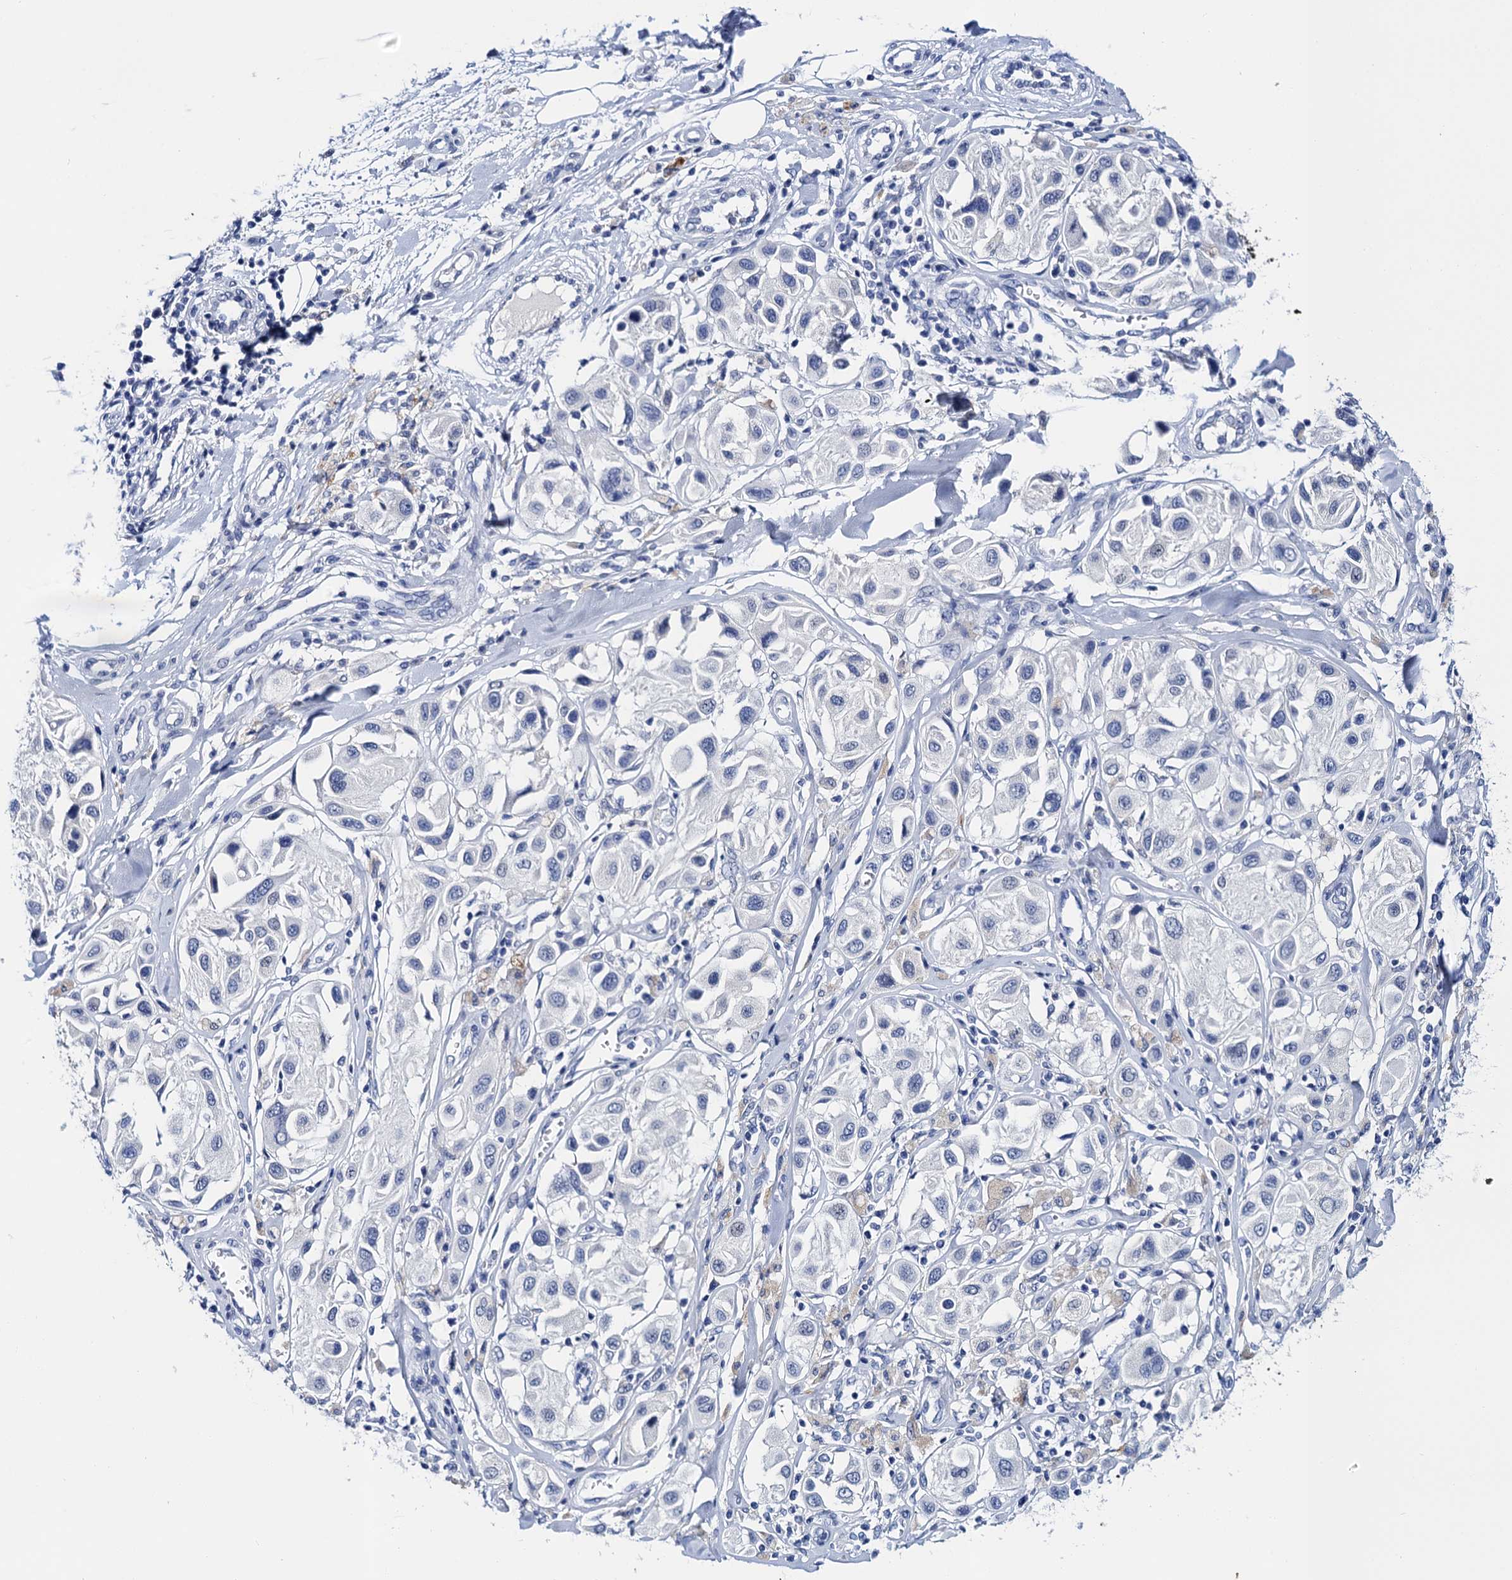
{"staining": {"intensity": "negative", "quantity": "none", "location": "none"}, "tissue": "melanoma", "cell_type": "Tumor cells", "image_type": "cancer", "snomed": [{"axis": "morphology", "description": "Malignant melanoma, Metastatic site"}, {"axis": "topography", "description": "Skin"}], "caption": "There is no significant staining in tumor cells of malignant melanoma (metastatic site). The staining was performed using DAB to visualize the protein expression in brown, while the nuclei were stained in blue with hematoxylin (Magnification: 20x).", "gene": "LYPD3", "patient": {"sex": "male", "age": 41}}